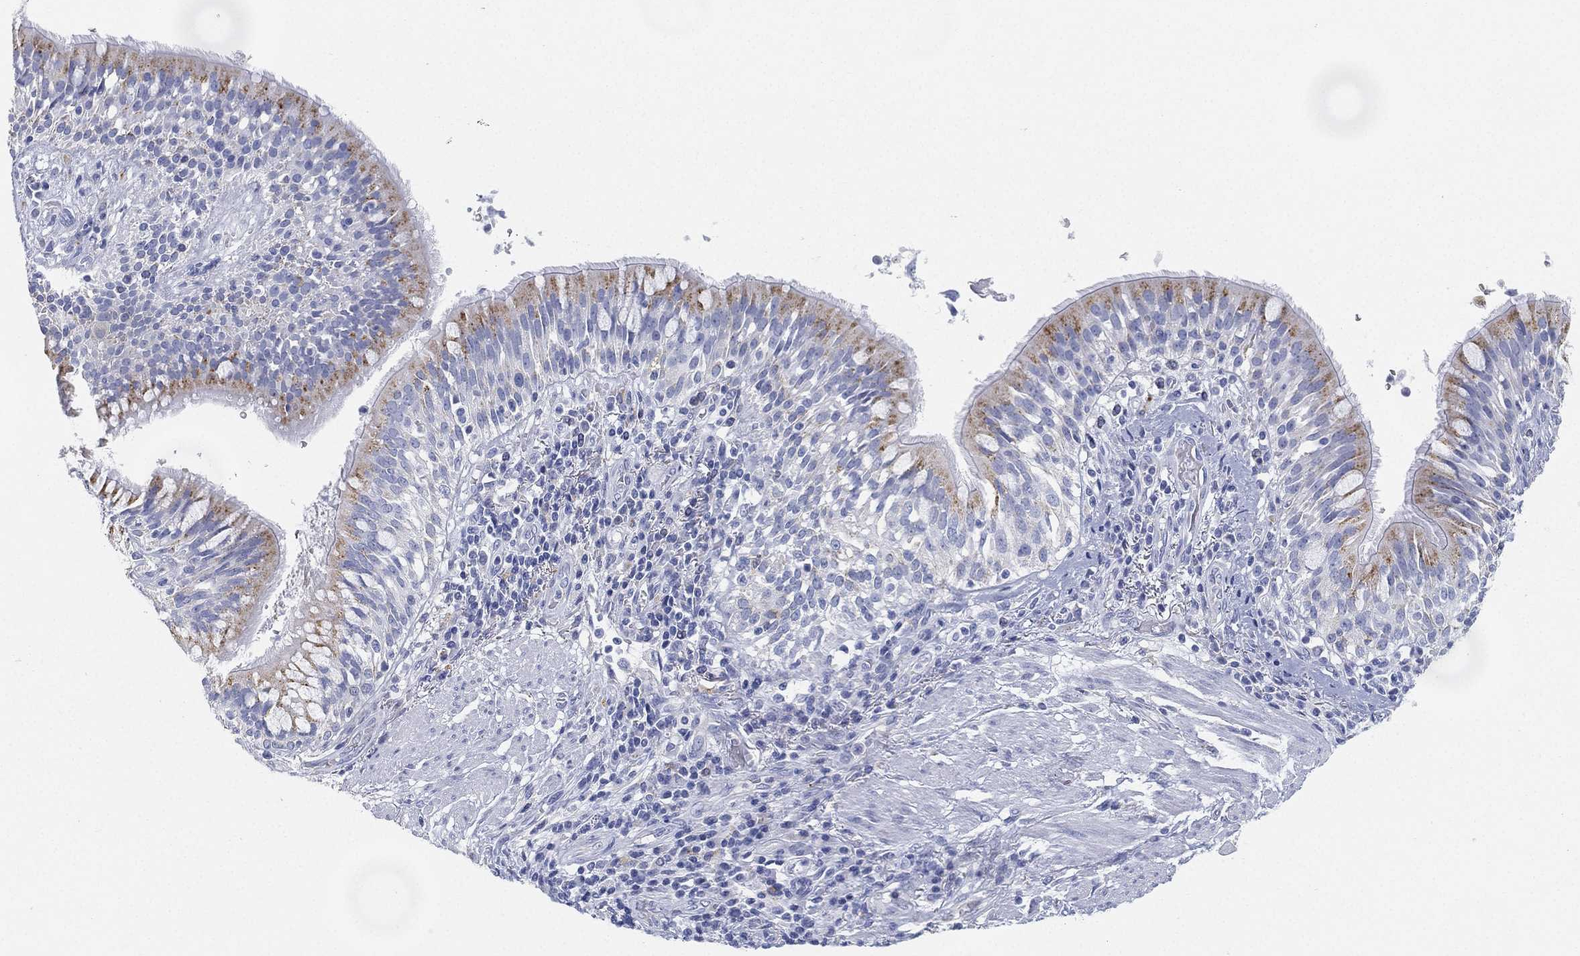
{"staining": {"intensity": "moderate", "quantity": "<25%", "location": "cytoplasmic/membranous"}, "tissue": "bronchus", "cell_type": "Respiratory epithelial cells", "image_type": "normal", "snomed": [{"axis": "morphology", "description": "Normal tissue, NOS"}, {"axis": "morphology", "description": "Squamous cell carcinoma, NOS"}, {"axis": "topography", "description": "Bronchus"}, {"axis": "topography", "description": "Lung"}], "caption": "Immunohistochemical staining of normal human bronchus shows low levels of moderate cytoplasmic/membranous positivity in approximately <25% of respiratory epithelial cells. (DAB IHC, brown staining for protein, blue staining for nuclei).", "gene": "GPR61", "patient": {"sex": "male", "age": 64}}